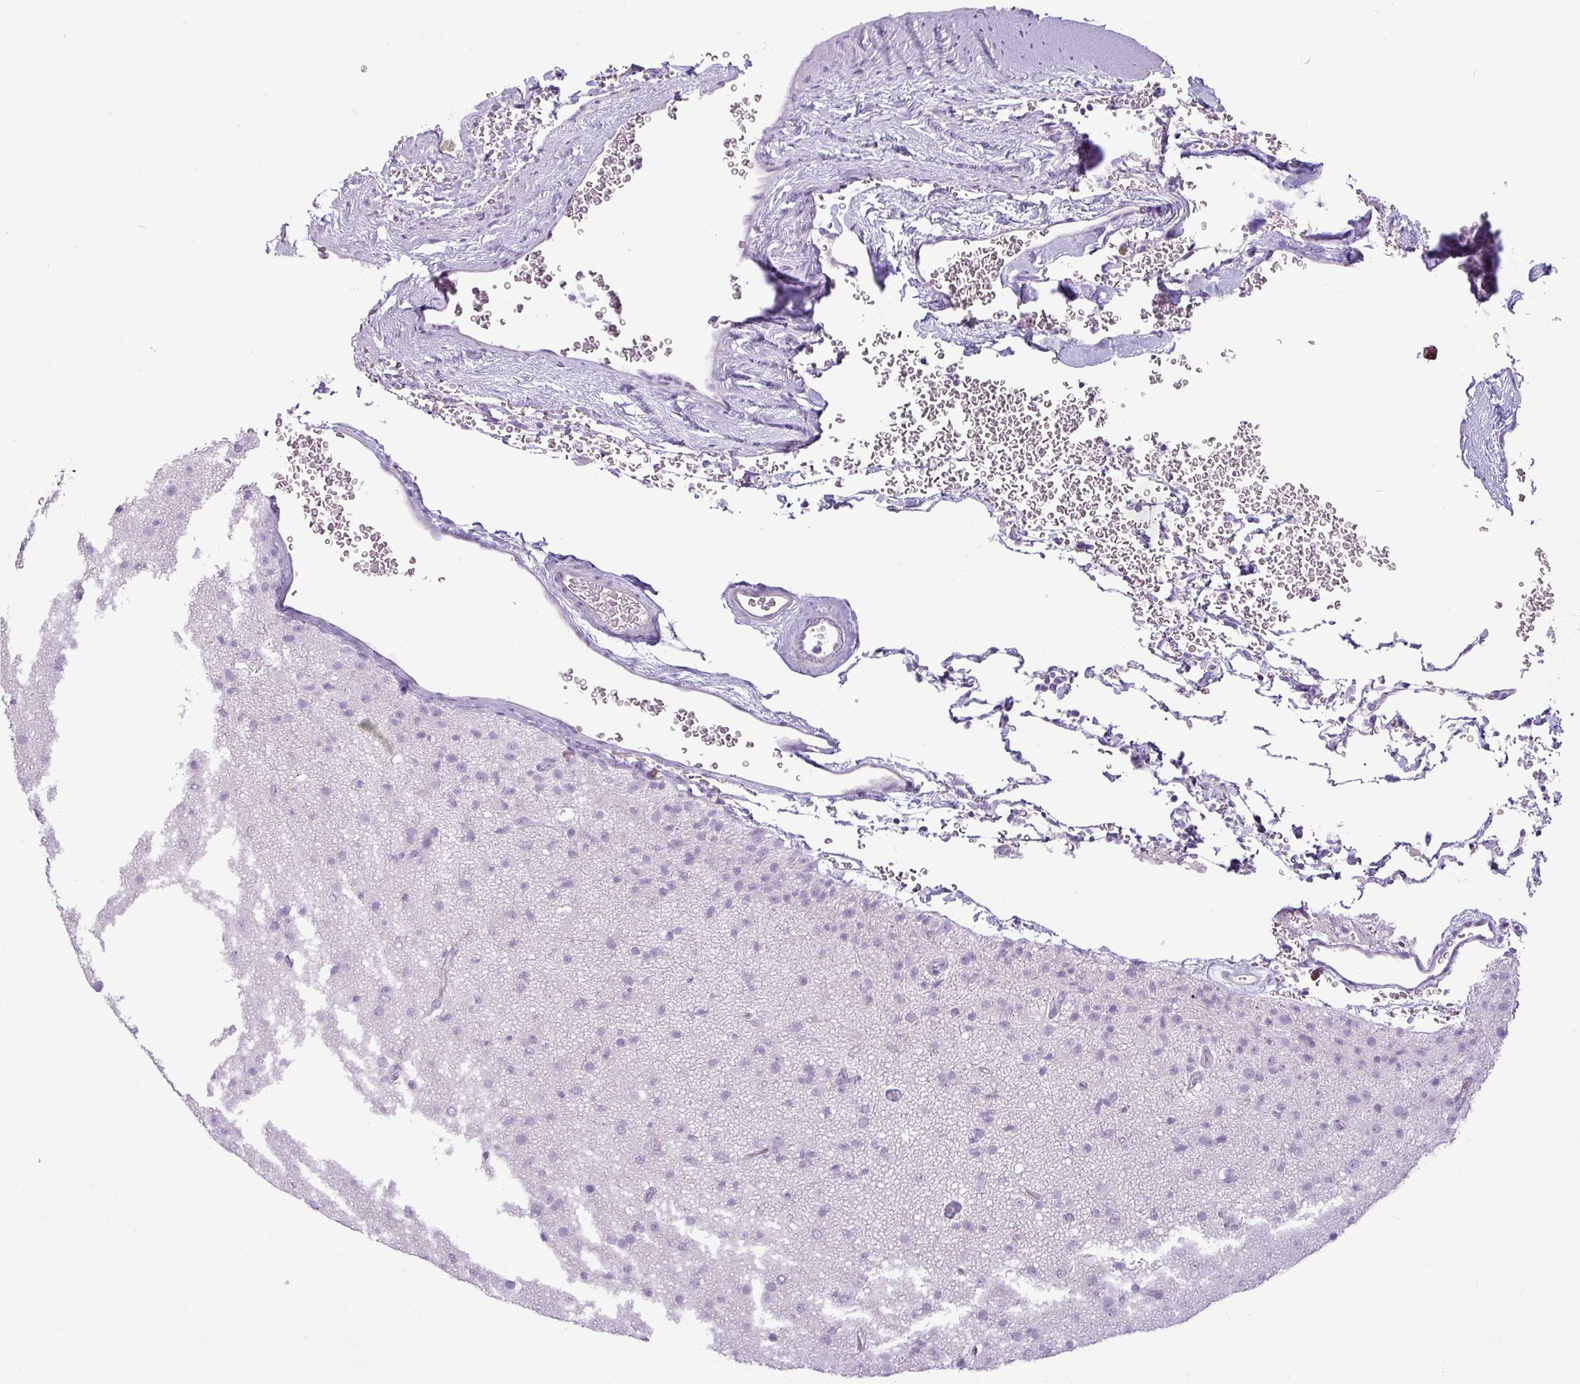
{"staining": {"intensity": "negative", "quantity": "none", "location": "none"}, "tissue": "glioma", "cell_type": "Tumor cells", "image_type": "cancer", "snomed": [{"axis": "morphology", "description": "Glioma, malignant, Low grade"}, {"axis": "topography", "description": "Brain"}], "caption": "Immunohistochemical staining of human malignant glioma (low-grade) shows no significant expression in tumor cells.", "gene": "CDH16", "patient": {"sex": "male", "age": 65}}